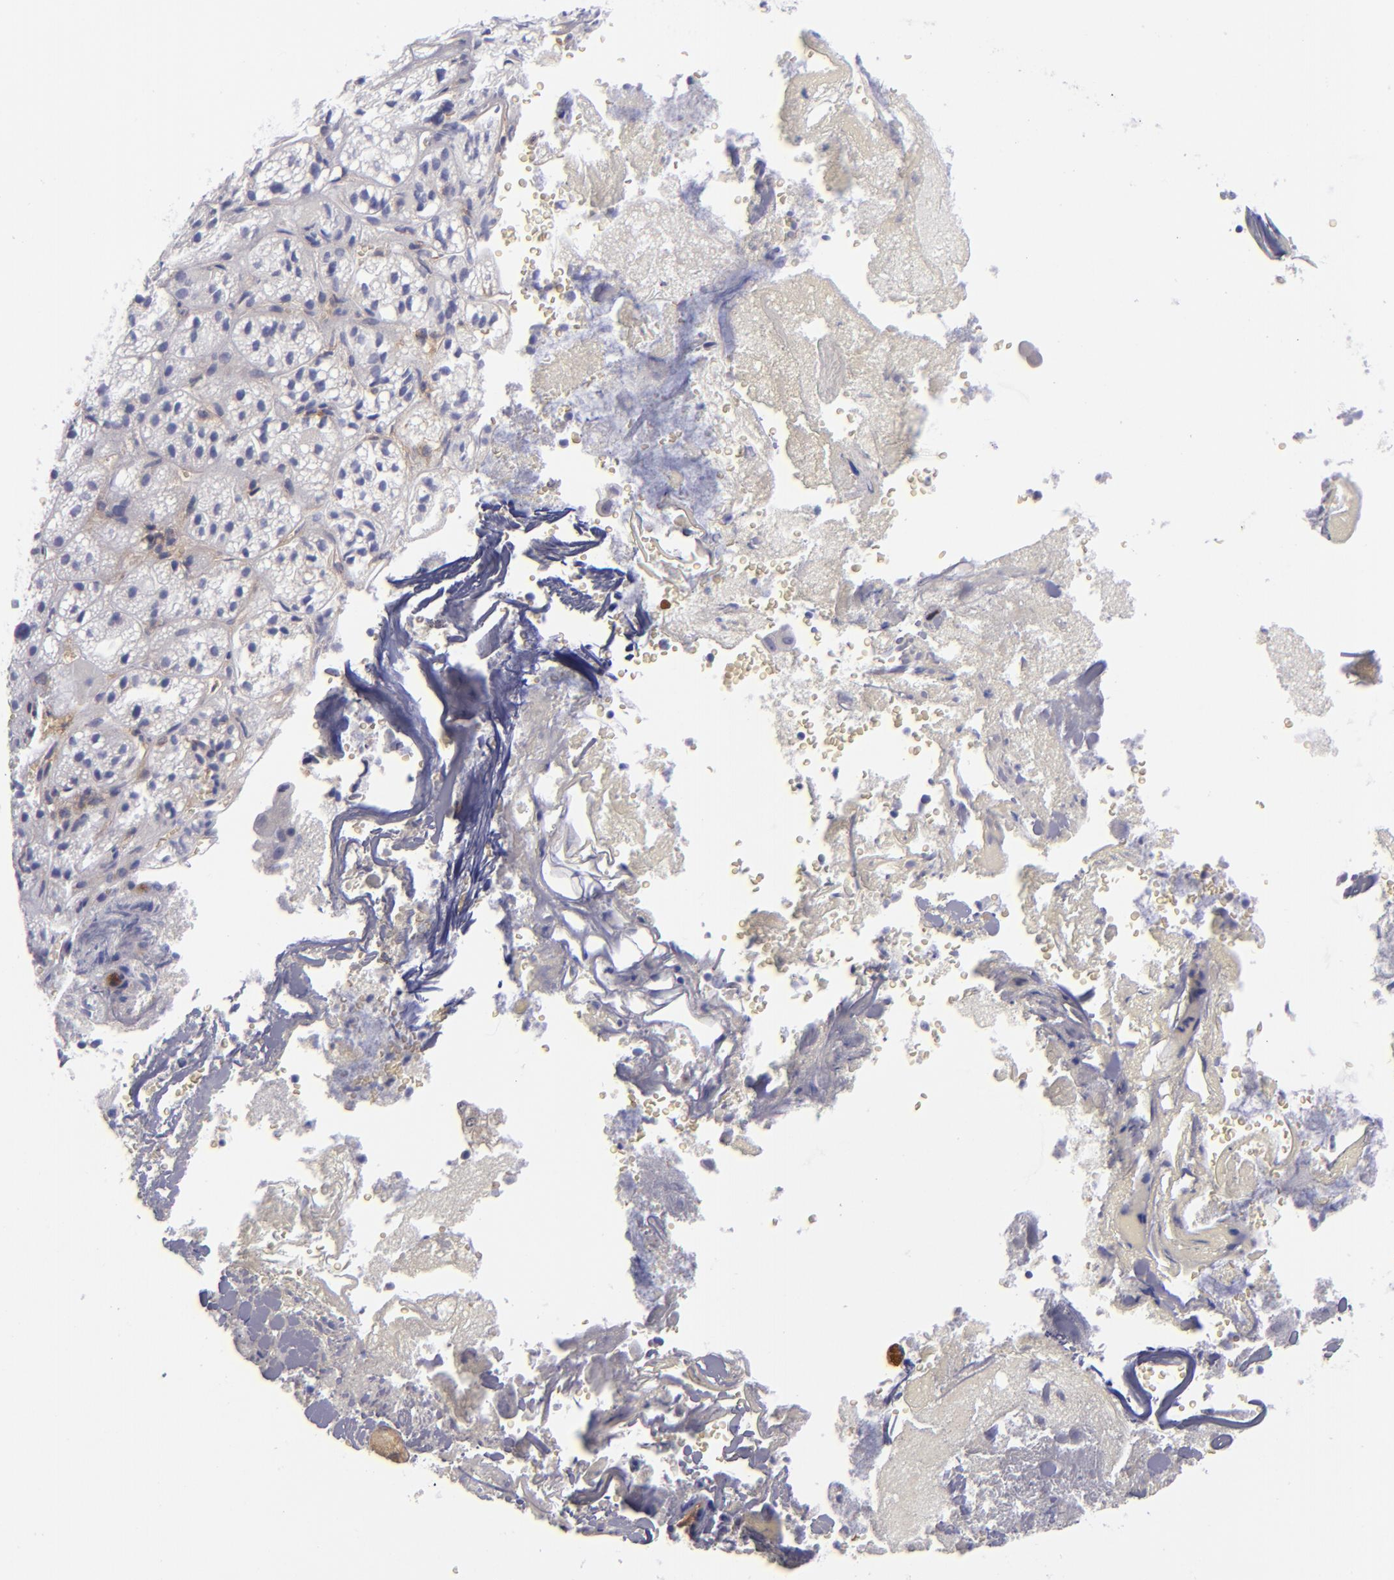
{"staining": {"intensity": "negative", "quantity": "none", "location": "none"}, "tissue": "adrenal gland", "cell_type": "Glandular cells", "image_type": "normal", "snomed": [{"axis": "morphology", "description": "Normal tissue, NOS"}, {"axis": "topography", "description": "Adrenal gland"}], "caption": "Human adrenal gland stained for a protein using immunohistochemistry (IHC) demonstrates no positivity in glandular cells.", "gene": "ENTPD1", "patient": {"sex": "female", "age": 71}}